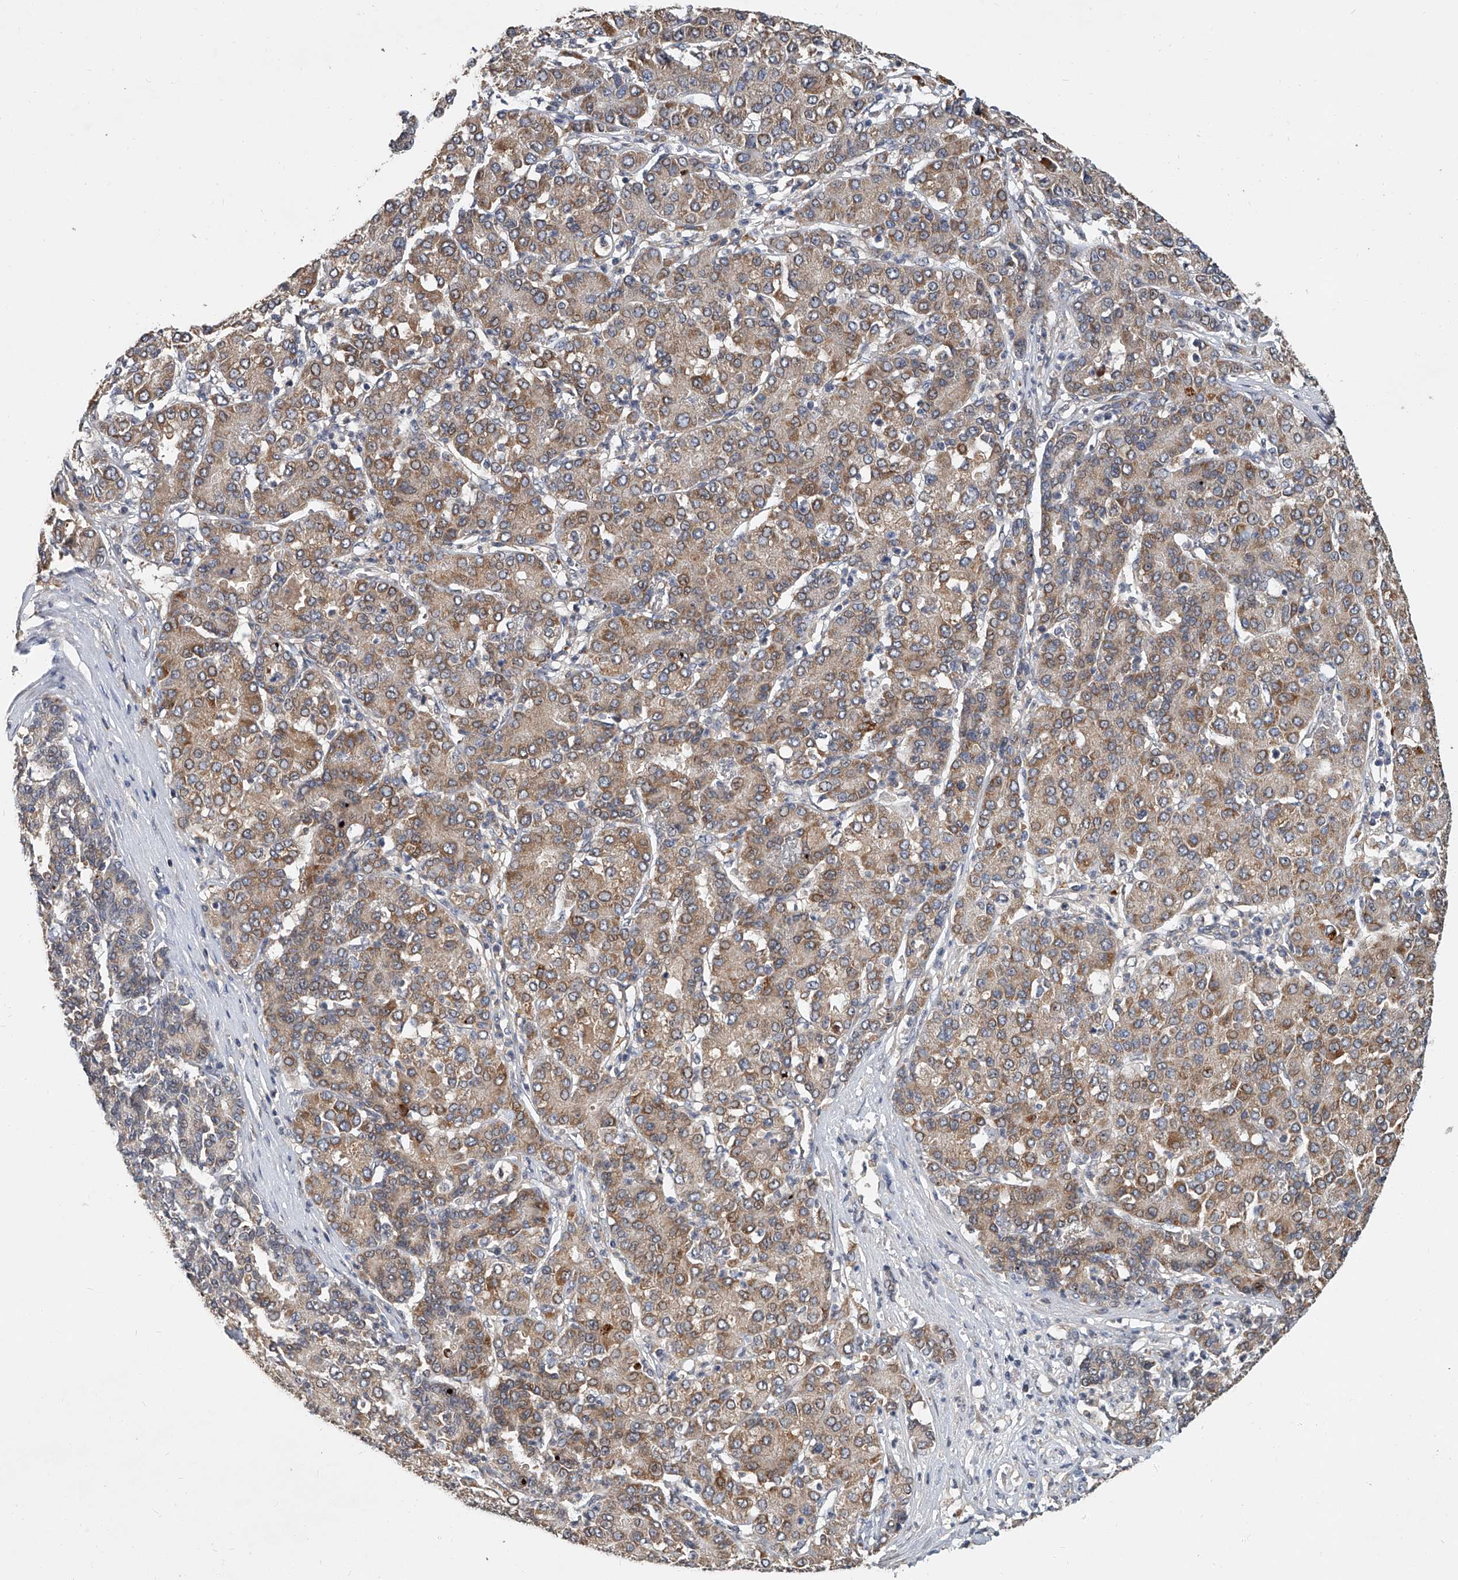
{"staining": {"intensity": "moderate", "quantity": ">75%", "location": "cytoplasmic/membranous"}, "tissue": "liver cancer", "cell_type": "Tumor cells", "image_type": "cancer", "snomed": [{"axis": "morphology", "description": "Carcinoma, Hepatocellular, NOS"}, {"axis": "topography", "description": "Liver"}], "caption": "IHC (DAB (3,3'-diaminobenzidine)) staining of human liver cancer demonstrates moderate cytoplasmic/membranous protein expression in about >75% of tumor cells.", "gene": "JAG2", "patient": {"sex": "male", "age": 65}}